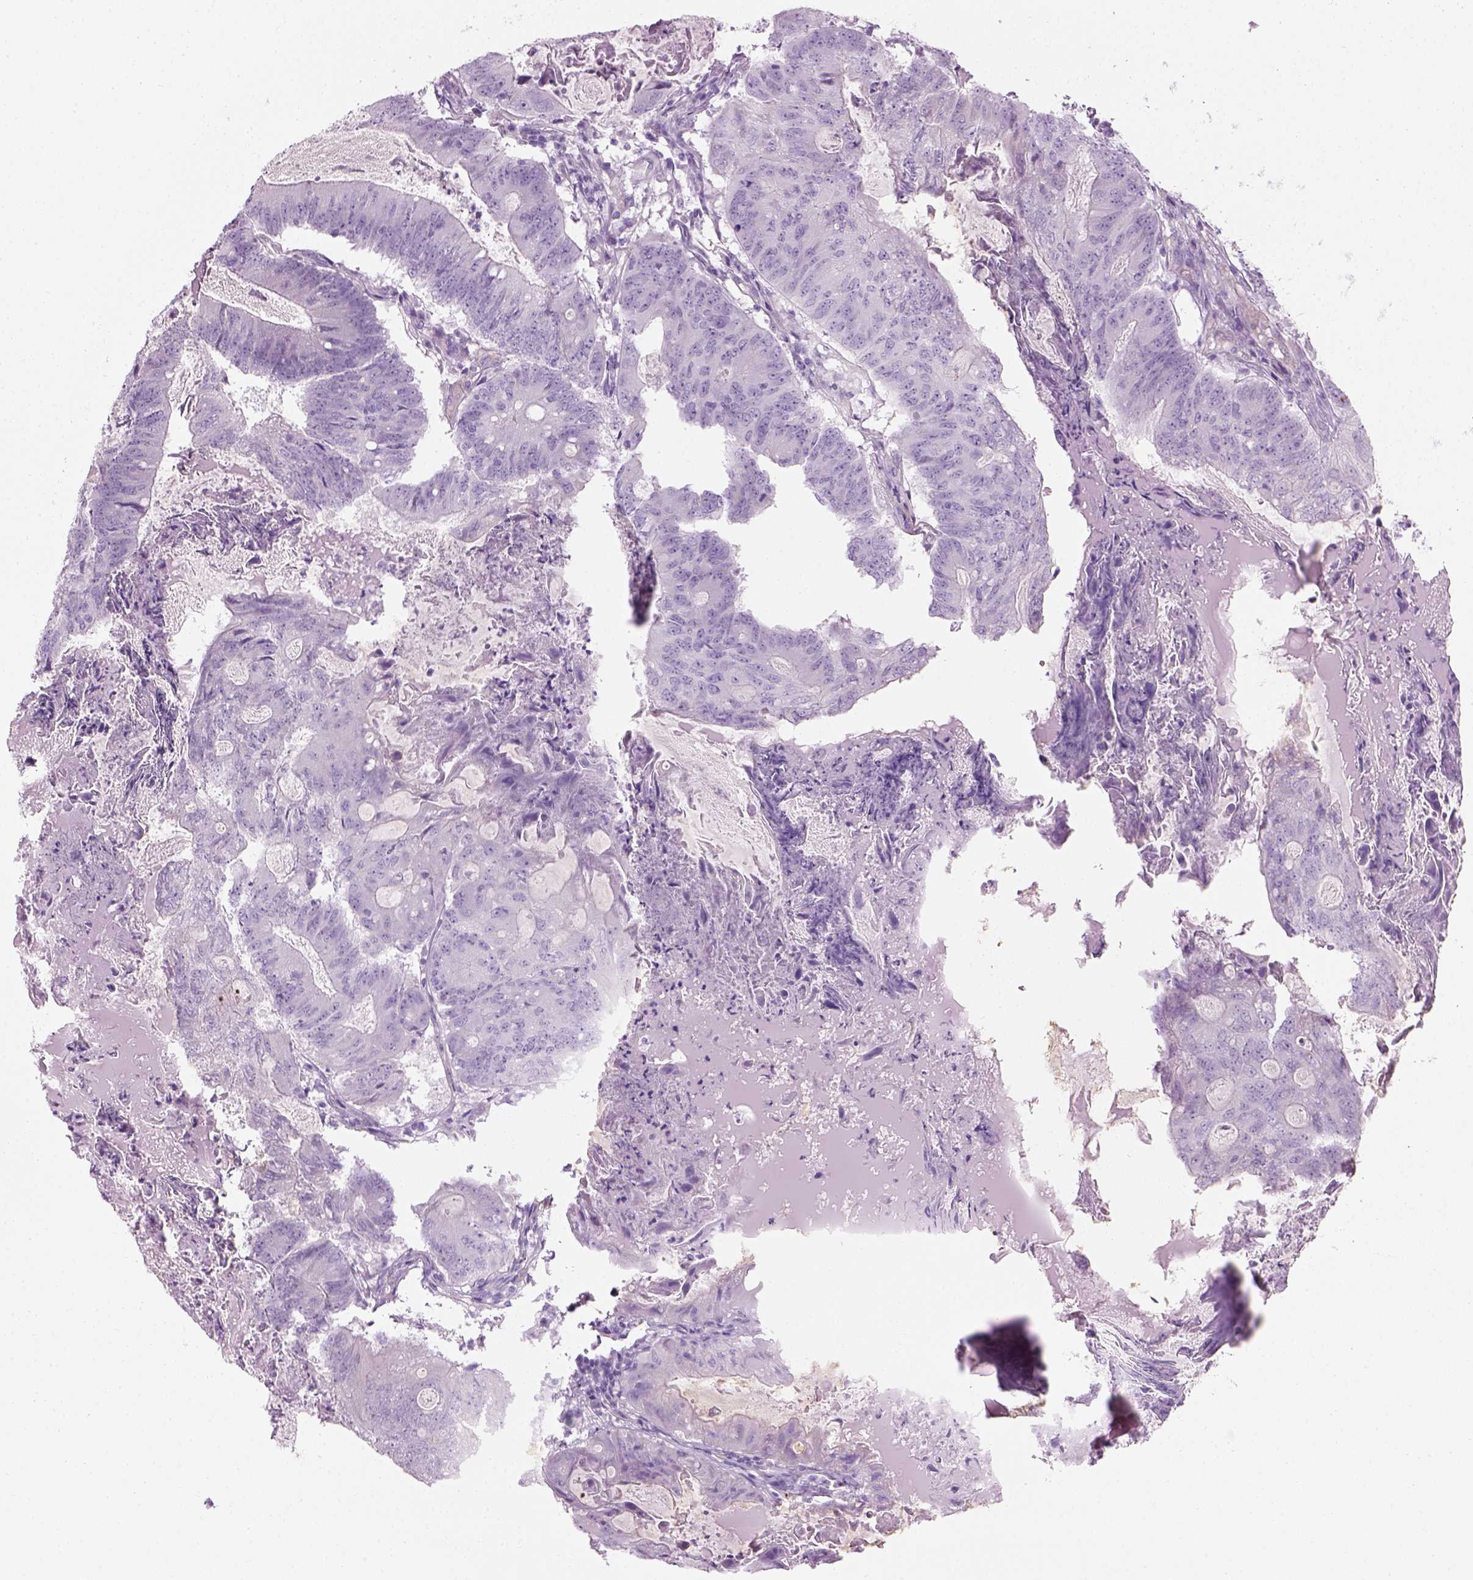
{"staining": {"intensity": "negative", "quantity": "none", "location": "none"}, "tissue": "colorectal cancer", "cell_type": "Tumor cells", "image_type": "cancer", "snomed": [{"axis": "morphology", "description": "Adenocarcinoma, NOS"}, {"axis": "topography", "description": "Colon"}], "caption": "DAB (3,3'-diaminobenzidine) immunohistochemical staining of human colorectal cancer (adenocarcinoma) reveals no significant expression in tumor cells.", "gene": "CIBAR2", "patient": {"sex": "female", "age": 70}}